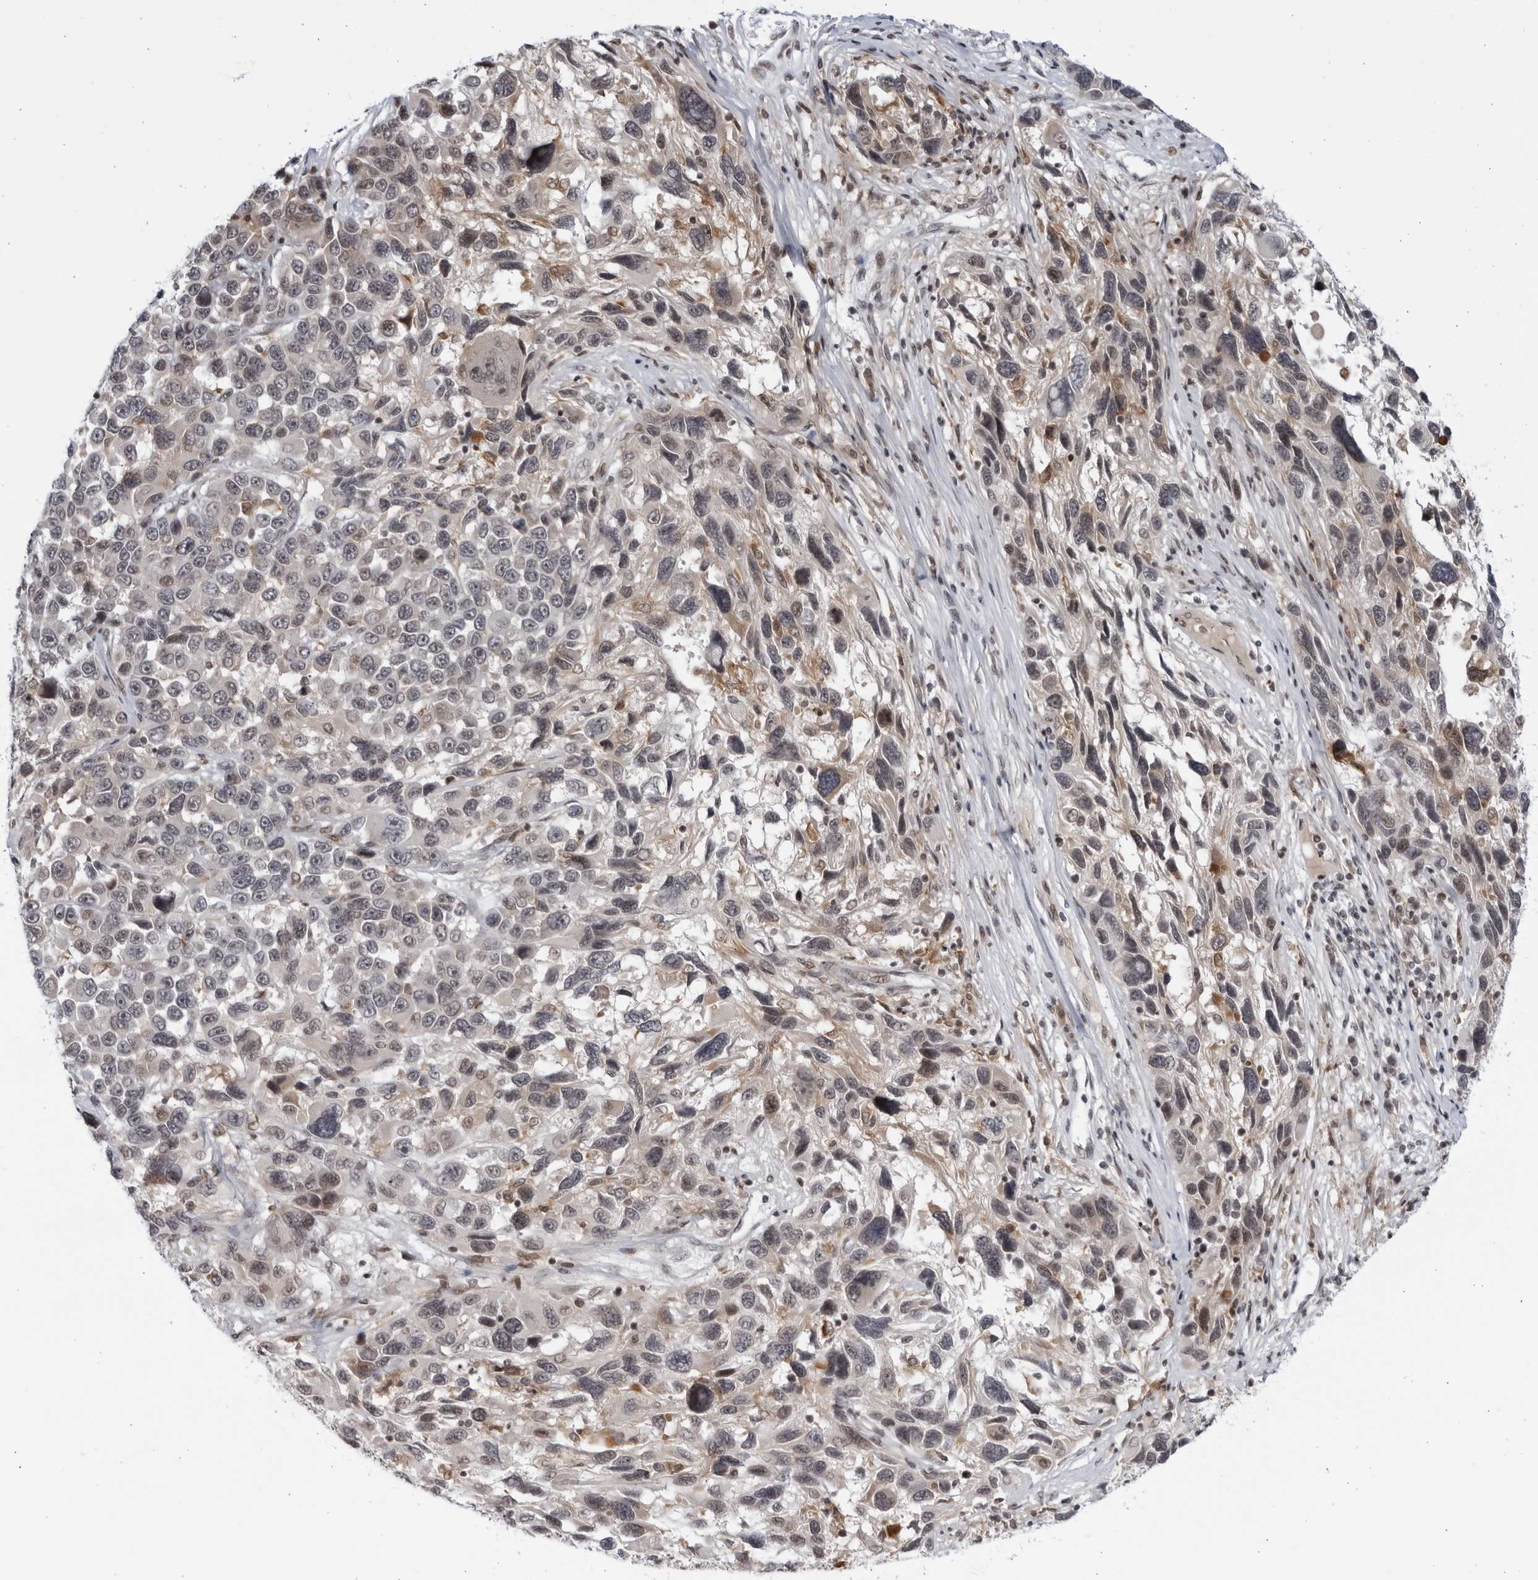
{"staining": {"intensity": "weak", "quantity": "25%-75%", "location": "cytoplasmic/membranous"}, "tissue": "melanoma", "cell_type": "Tumor cells", "image_type": "cancer", "snomed": [{"axis": "morphology", "description": "Malignant melanoma, NOS"}, {"axis": "topography", "description": "Skin"}], "caption": "Melanoma stained for a protein exhibits weak cytoplasmic/membranous positivity in tumor cells.", "gene": "DTL", "patient": {"sex": "male", "age": 53}}